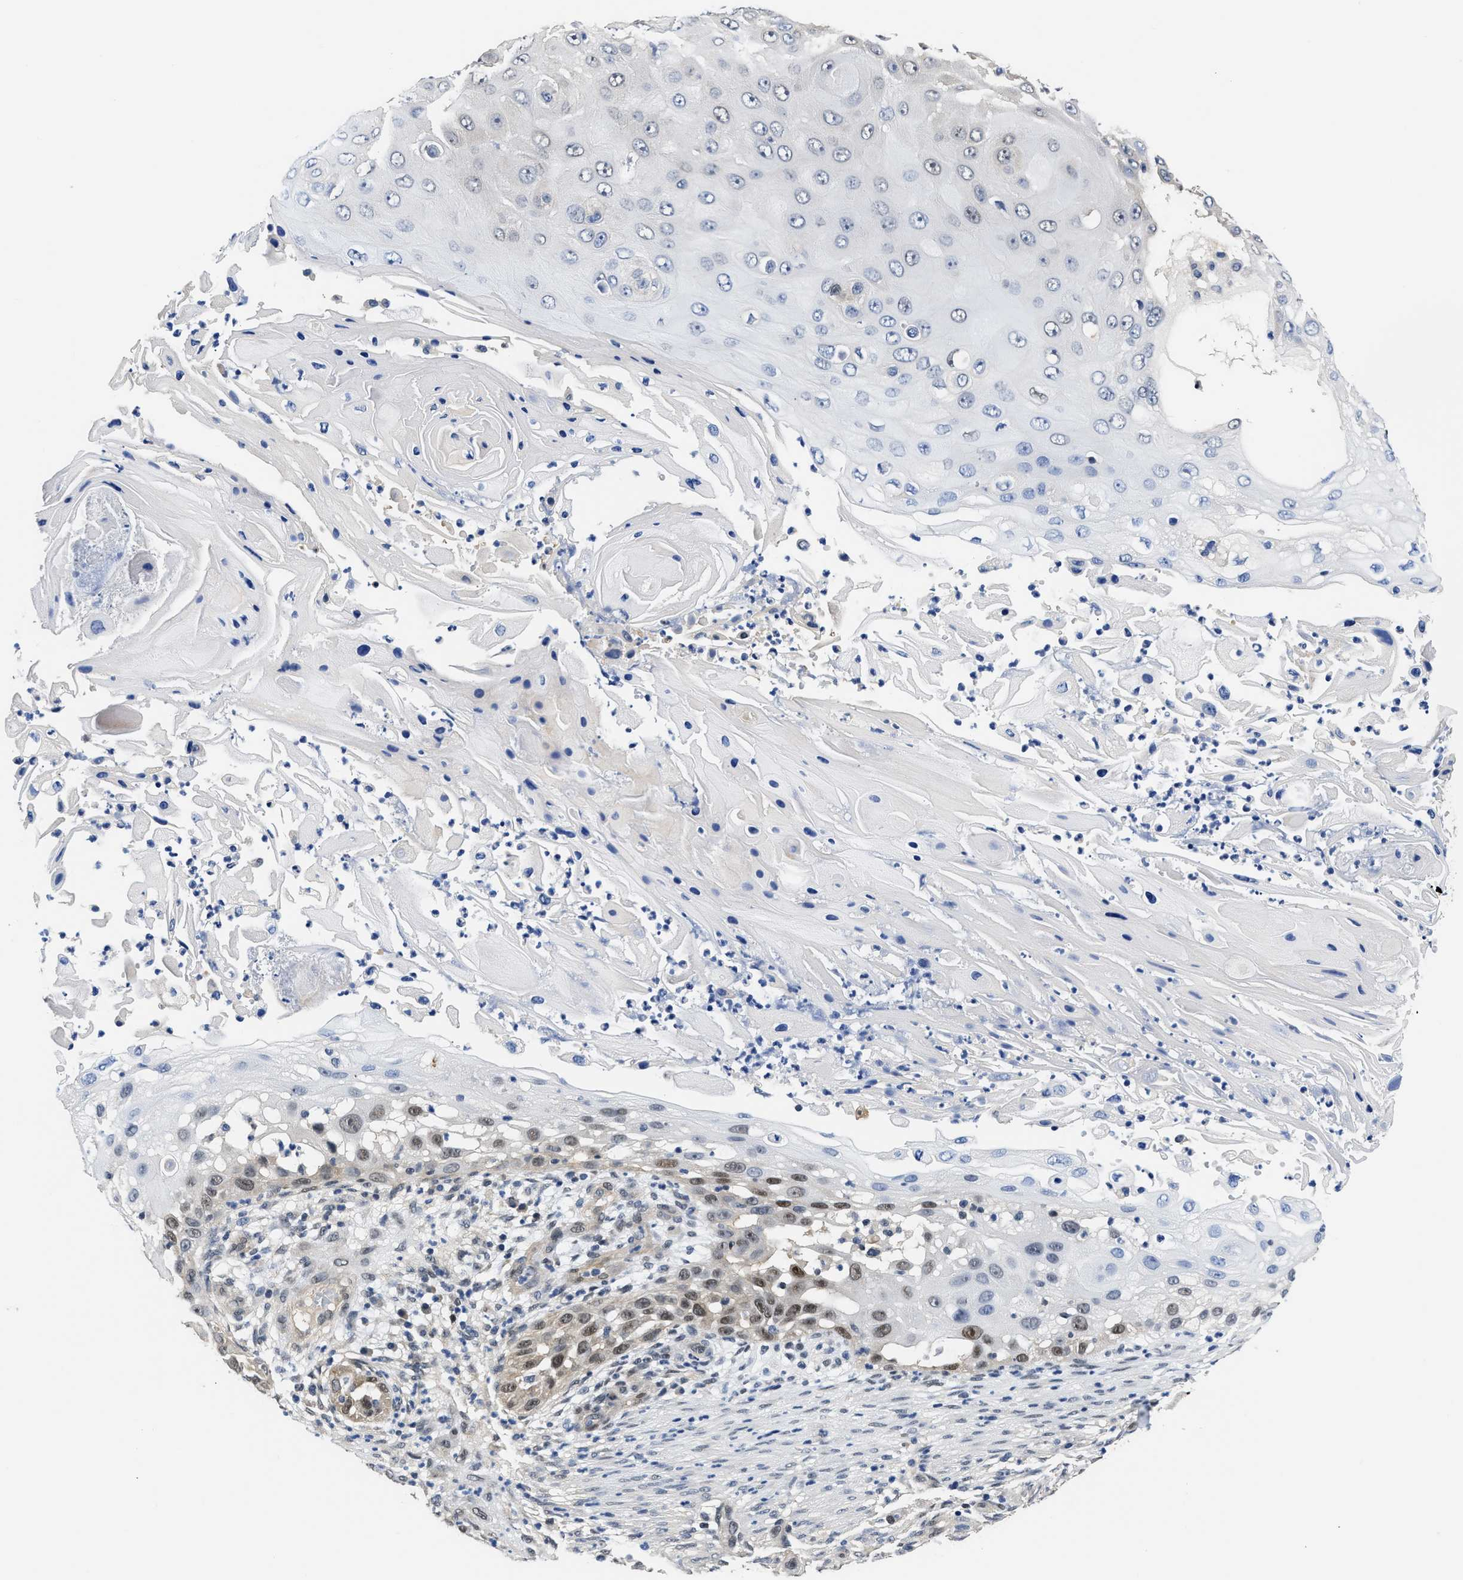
{"staining": {"intensity": "moderate", "quantity": "<25%", "location": "cytoplasmic/membranous,nuclear"}, "tissue": "skin cancer", "cell_type": "Tumor cells", "image_type": "cancer", "snomed": [{"axis": "morphology", "description": "Squamous cell carcinoma, NOS"}, {"axis": "topography", "description": "Skin"}], "caption": "Immunohistochemistry (IHC) histopathology image of neoplastic tissue: human skin cancer stained using immunohistochemistry (IHC) exhibits low levels of moderate protein expression localized specifically in the cytoplasmic/membranous and nuclear of tumor cells, appearing as a cytoplasmic/membranous and nuclear brown color.", "gene": "XPO5", "patient": {"sex": "female", "age": 44}}